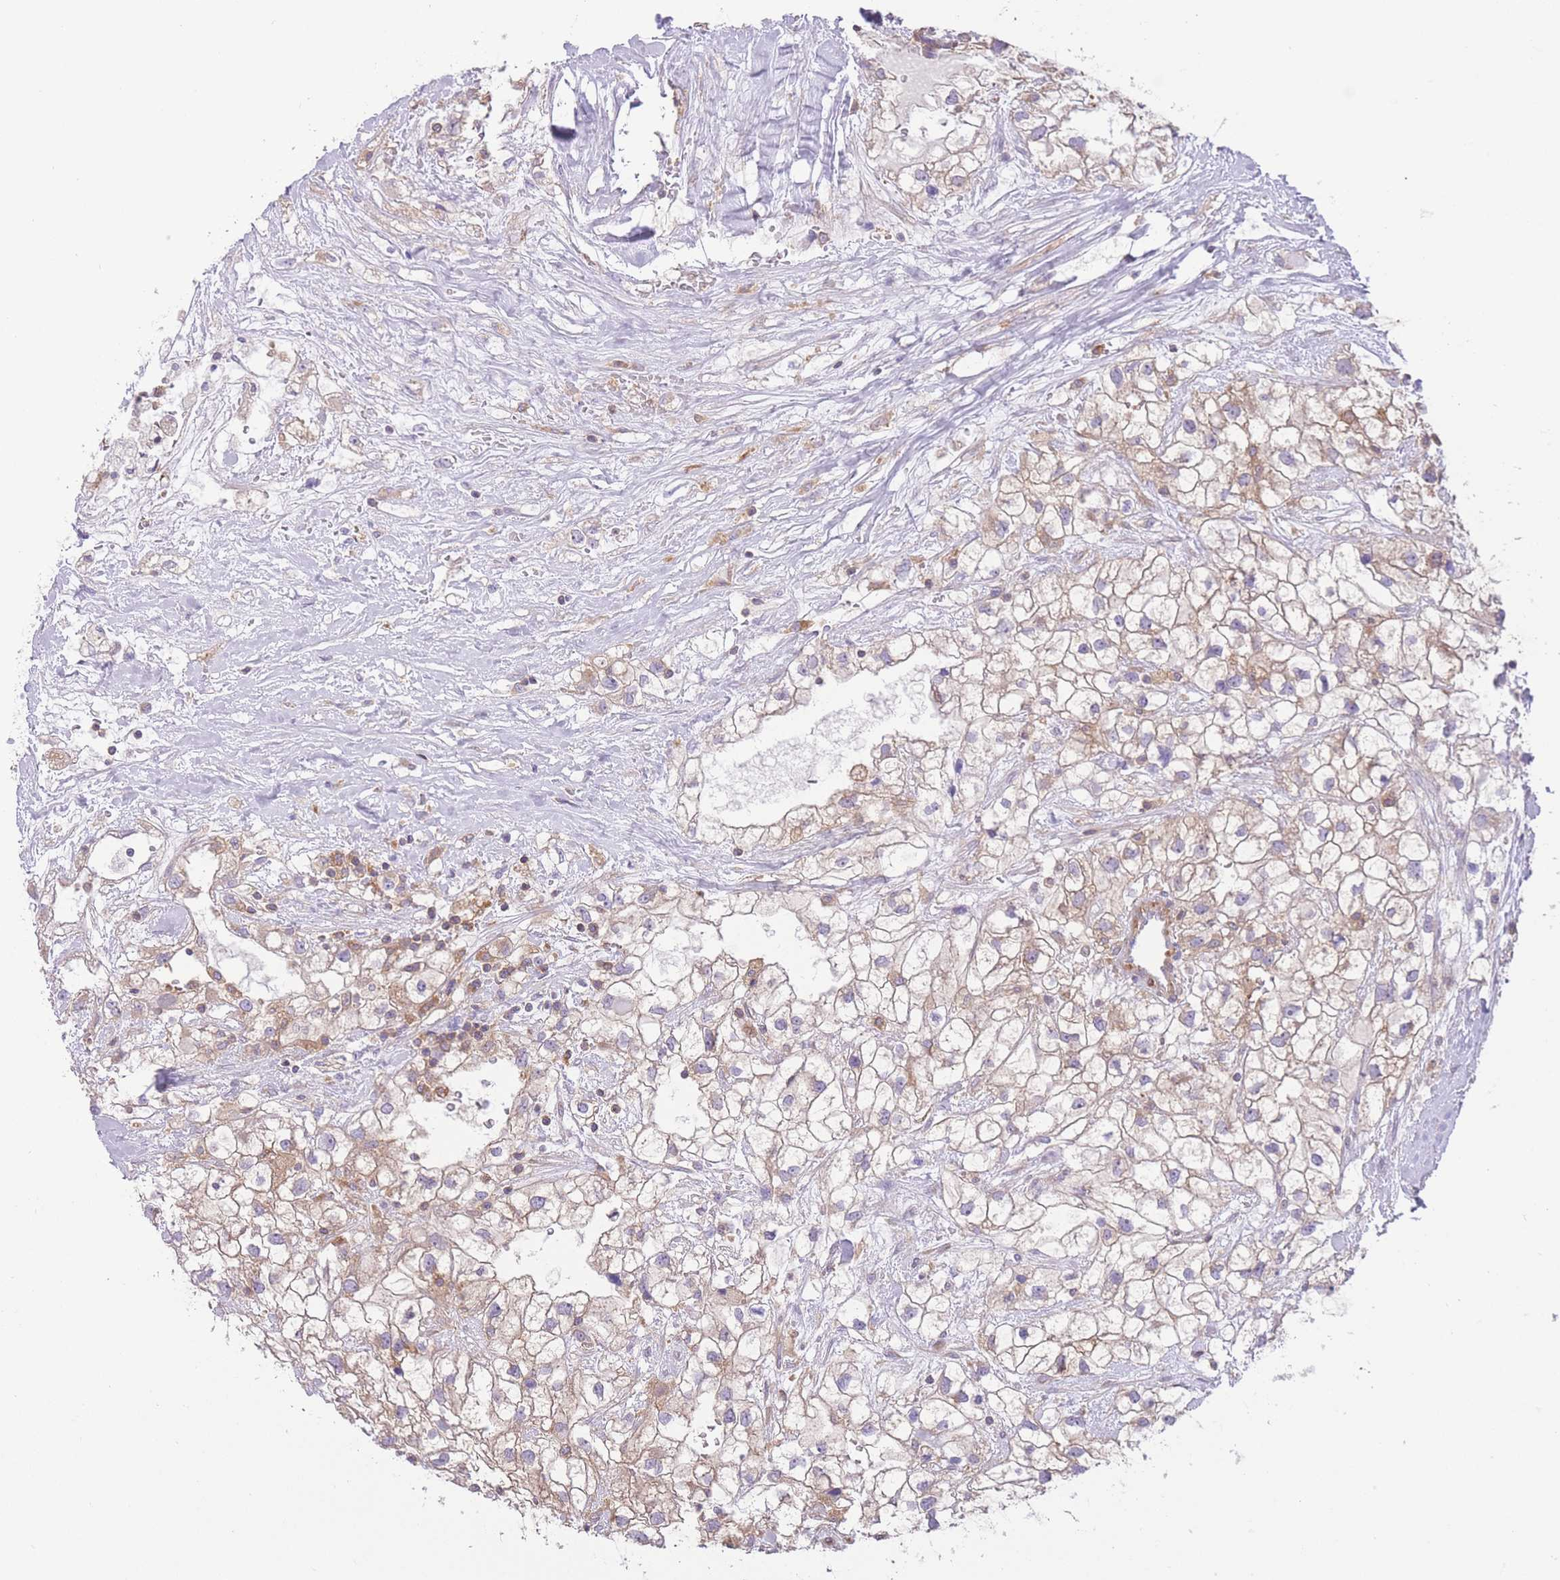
{"staining": {"intensity": "weak", "quantity": "25%-75%", "location": "cytoplasmic/membranous"}, "tissue": "renal cancer", "cell_type": "Tumor cells", "image_type": "cancer", "snomed": [{"axis": "morphology", "description": "Adenocarcinoma, NOS"}, {"axis": "topography", "description": "Kidney"}], "caption": "This is a photomicrograph of immunohistochemistry staining of renal adenocarcinoma, which shows weak staining in the cytoplasmic/membranous of tumor cells.", "gene": "PRKAR1A", "patient": {"sex": "male", "age": 59}}